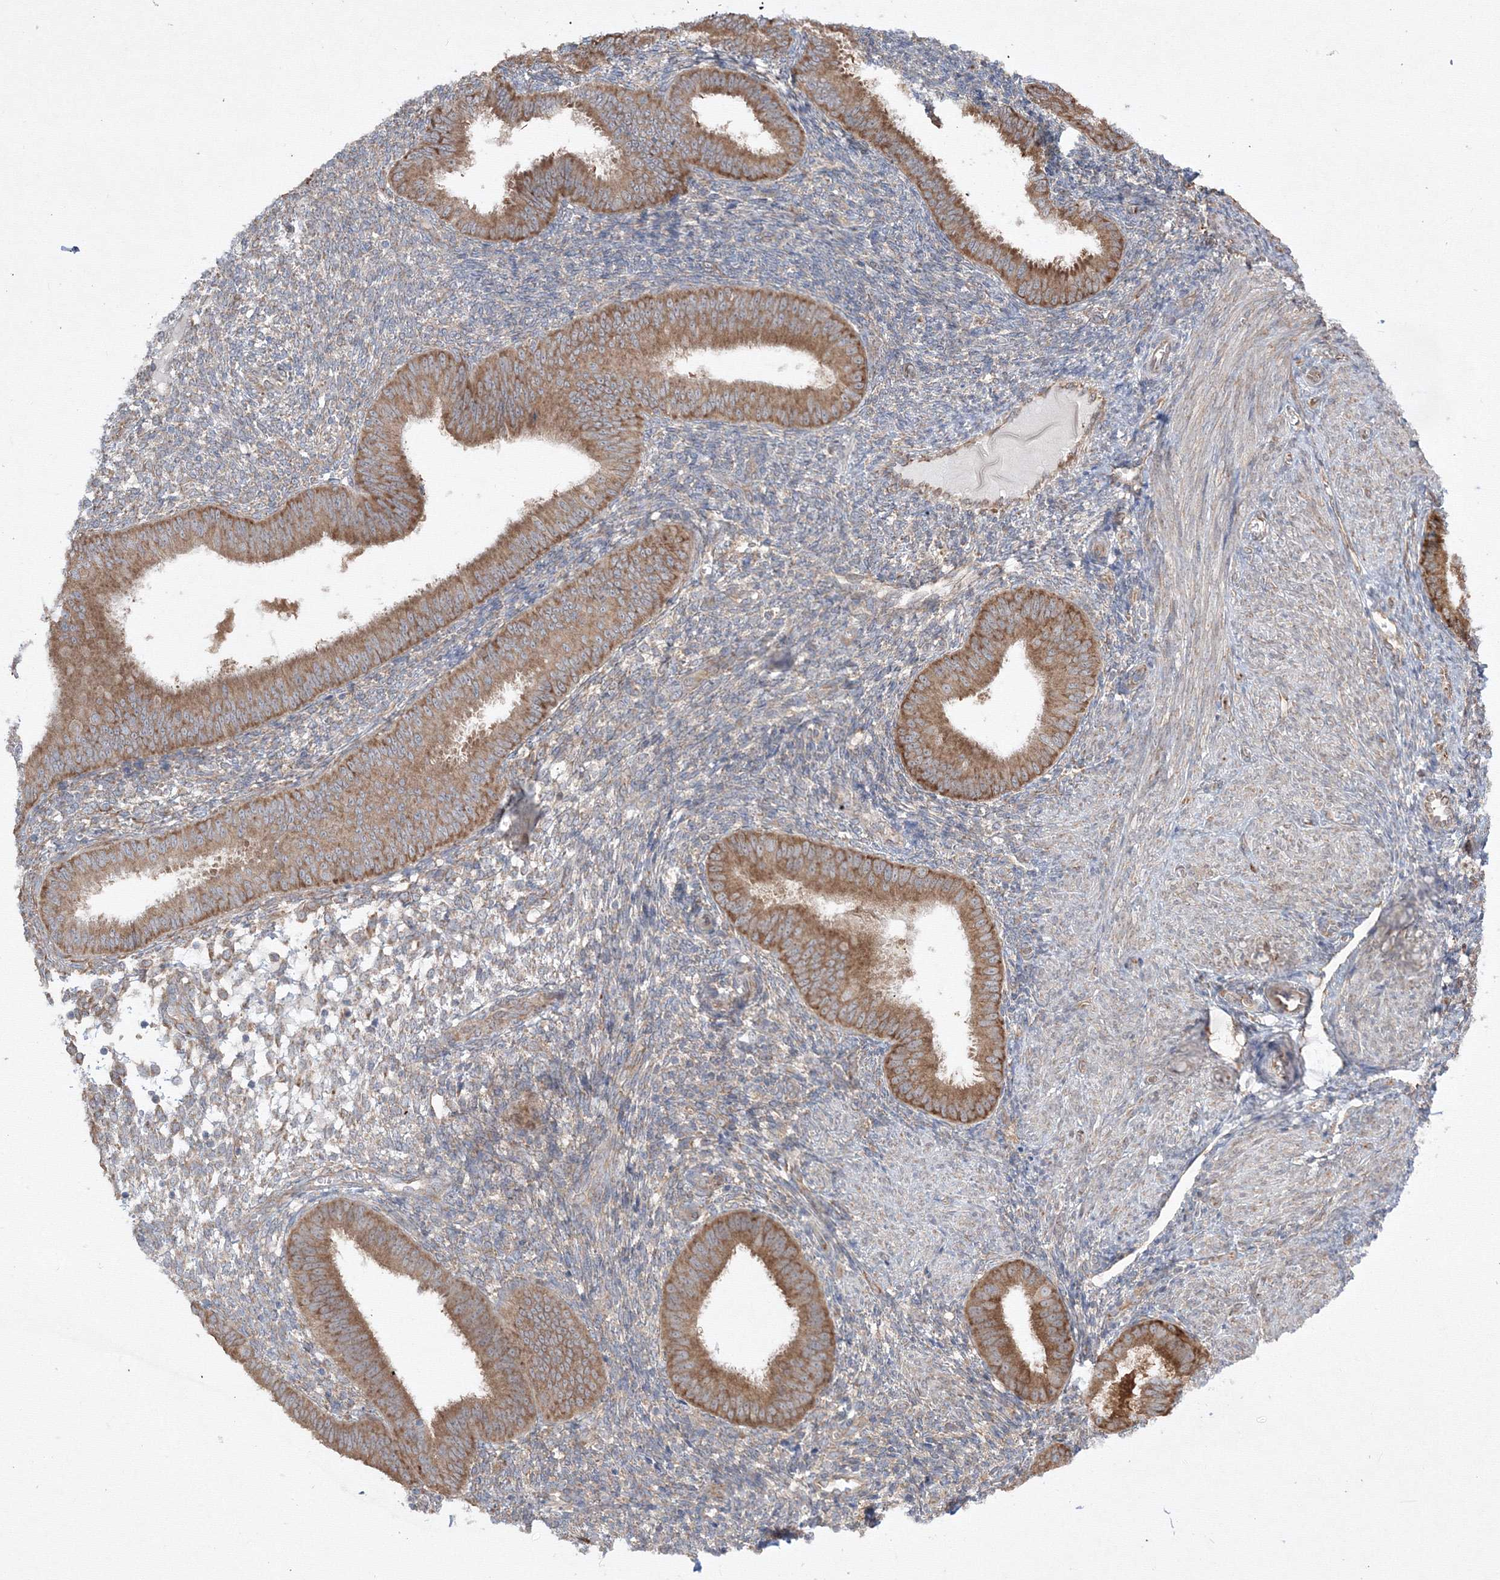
{"staining": {"intensity": "weak", "quantity": "25%-75%", "location": "cytoplasmic/membranous"}, "tissue": "endometrium", "cell_type": "Cells in endometrial stroma", "image_type": "normal", "snomed": [{"axis": "morphology", "description": "Normal tissue, NOS"}, {"axis": "topography", "description": "Uterus"}, {"axis": "topography", "description": "Endometrium"}], "caption": "A low amount of weak cytoplasmic/membranous staining is identified in approximately 25%-75% of cells in endometrial stroma in normal endometrium. Using DAB (brown) and hematoxylin (blue) stains, captured at high magnification using brightfield microscopy.", "gene": "FBXL8", "patient": {"sex": "female", "age": 48}}